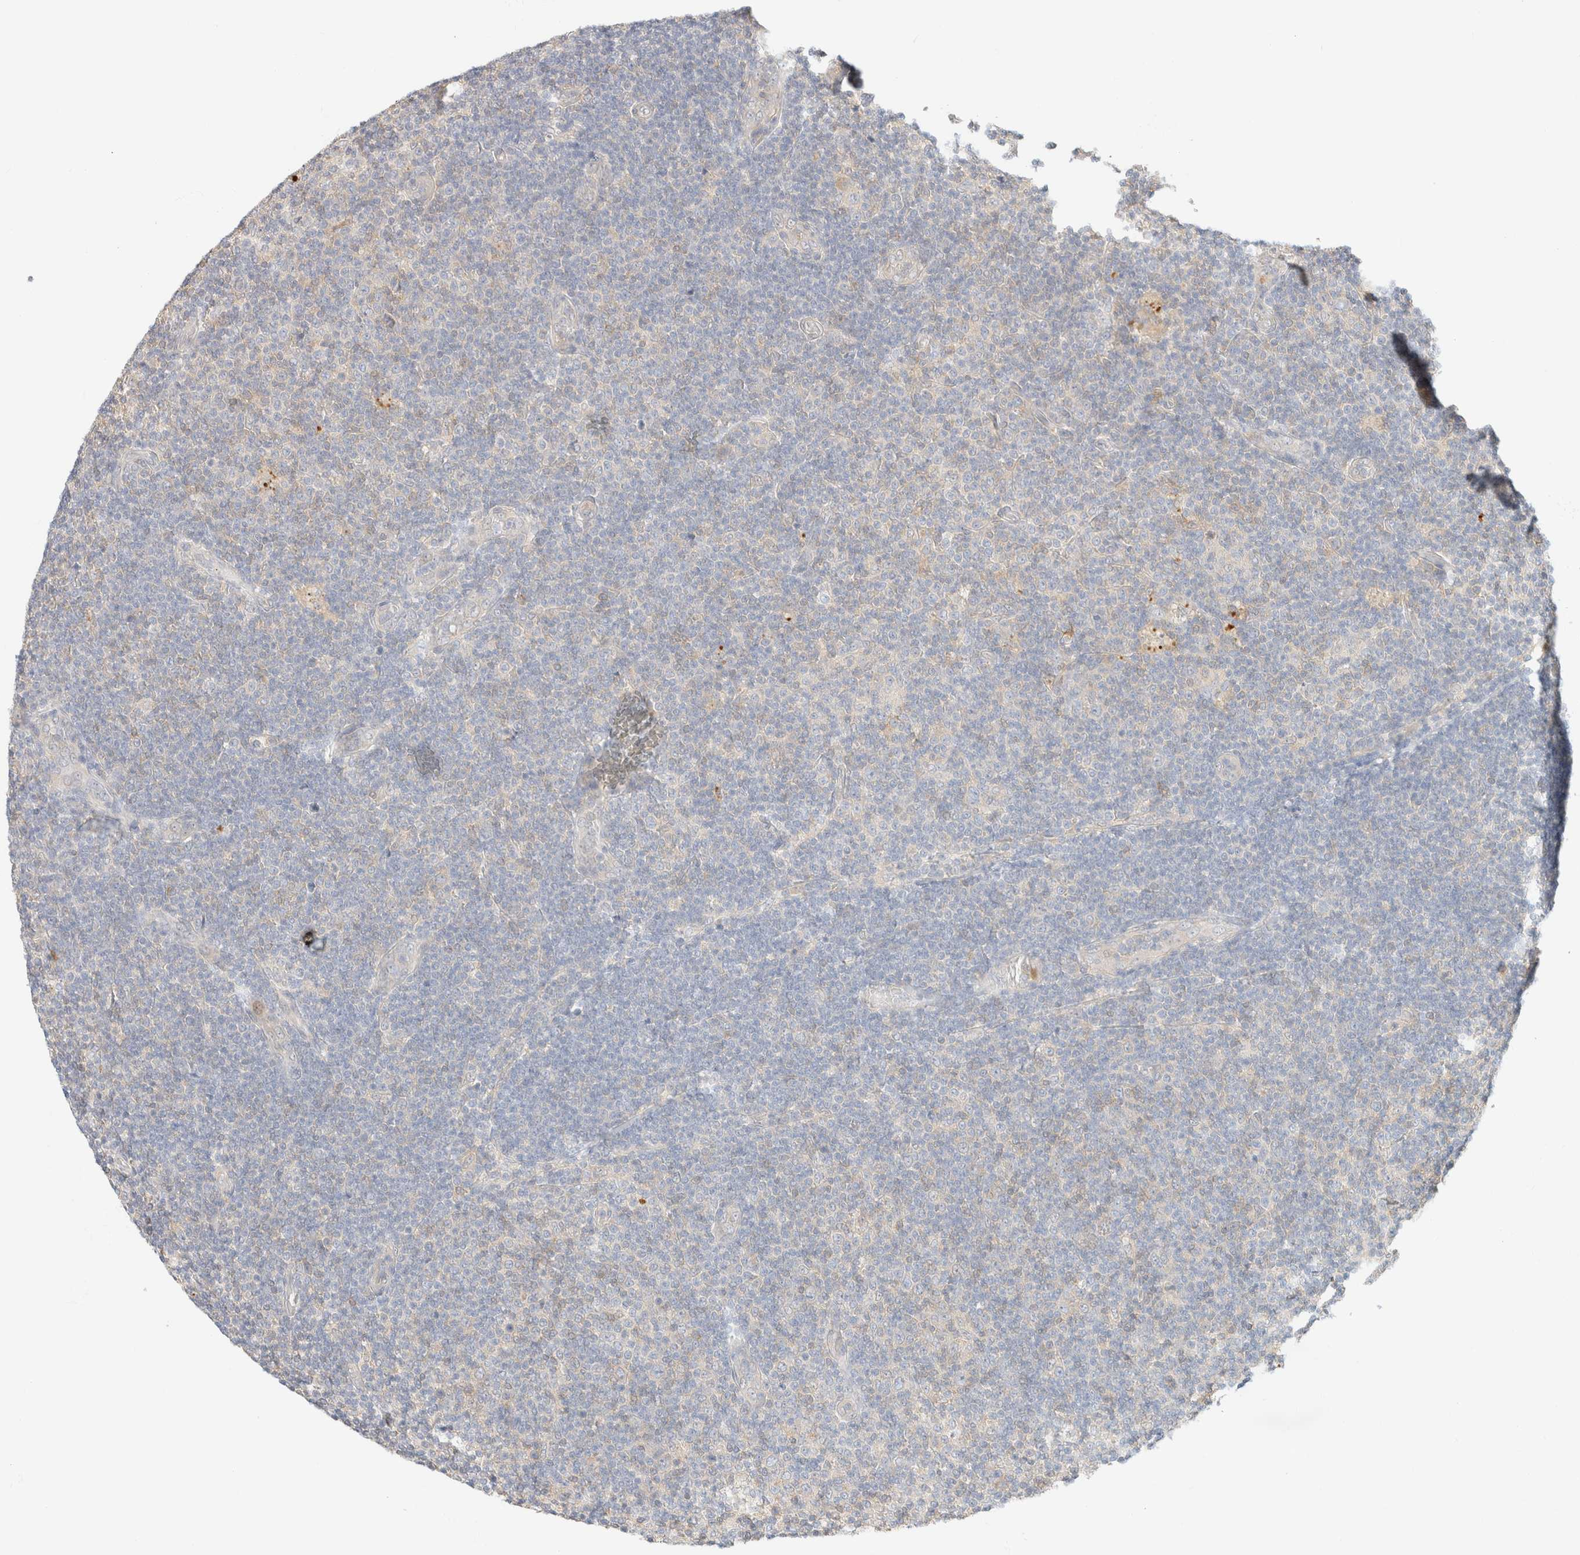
{"staining": {"intensity": "weak", "quantity": "<25%", "location": "cytoplasmic/membranous"}, "tissue": "lymphoma", "cell_type": "Tumor cells", "image_type": "cancer", "snomed": [{"axis": "morphology", "description": "Malignant lymphoma, non-Hodgkin's type, Low grade"}, {"axis": "topography", "description": "Lymph node"}], "caption": "Tumor cells show no significant protein positivity in lymphoma.", "gene": "GPI", "patient": {"sex": "male", "age": 83}}